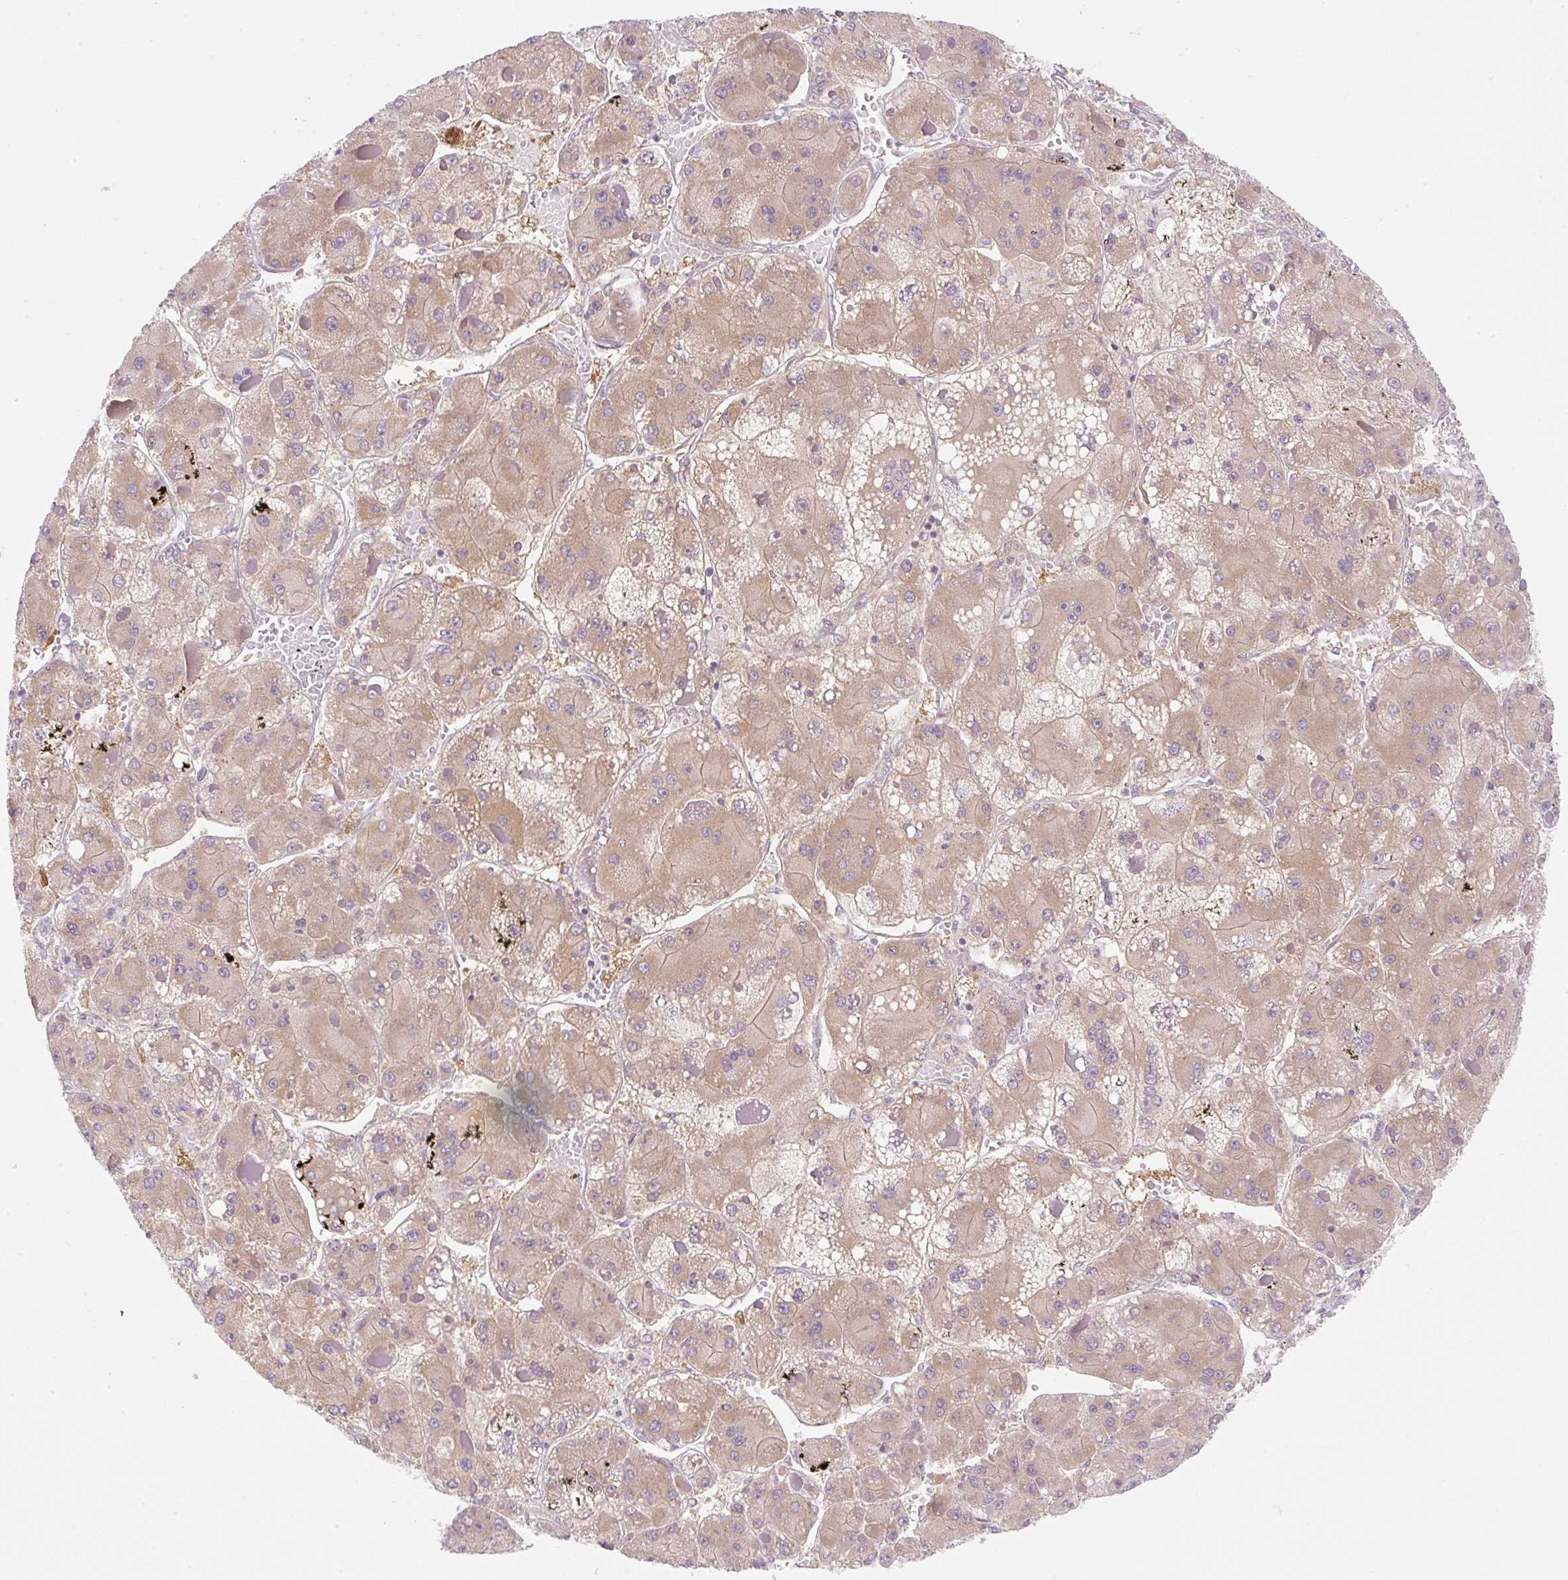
{"staining": {"intensity": "moderate", "quantity": ">75%", "location": "cytoplasmic/membranous"}, "tissue": "liver cancer", "cell_type": "Tumor cells", "image_type": "cancer", "snomed": [{"axis": "morphology", "description": "Carcinoma, Hepatocellular, NOS"}, {"axis": "topography", "description": "Liver"}], "caption": "Human liver cancer stained for a protein (brown) exhibits moderate cytoplasmic/membranous positive staining in about >75% of tumor cells.", "gene": "OMA1", "patient": {"sex": "female", "age": 73}}